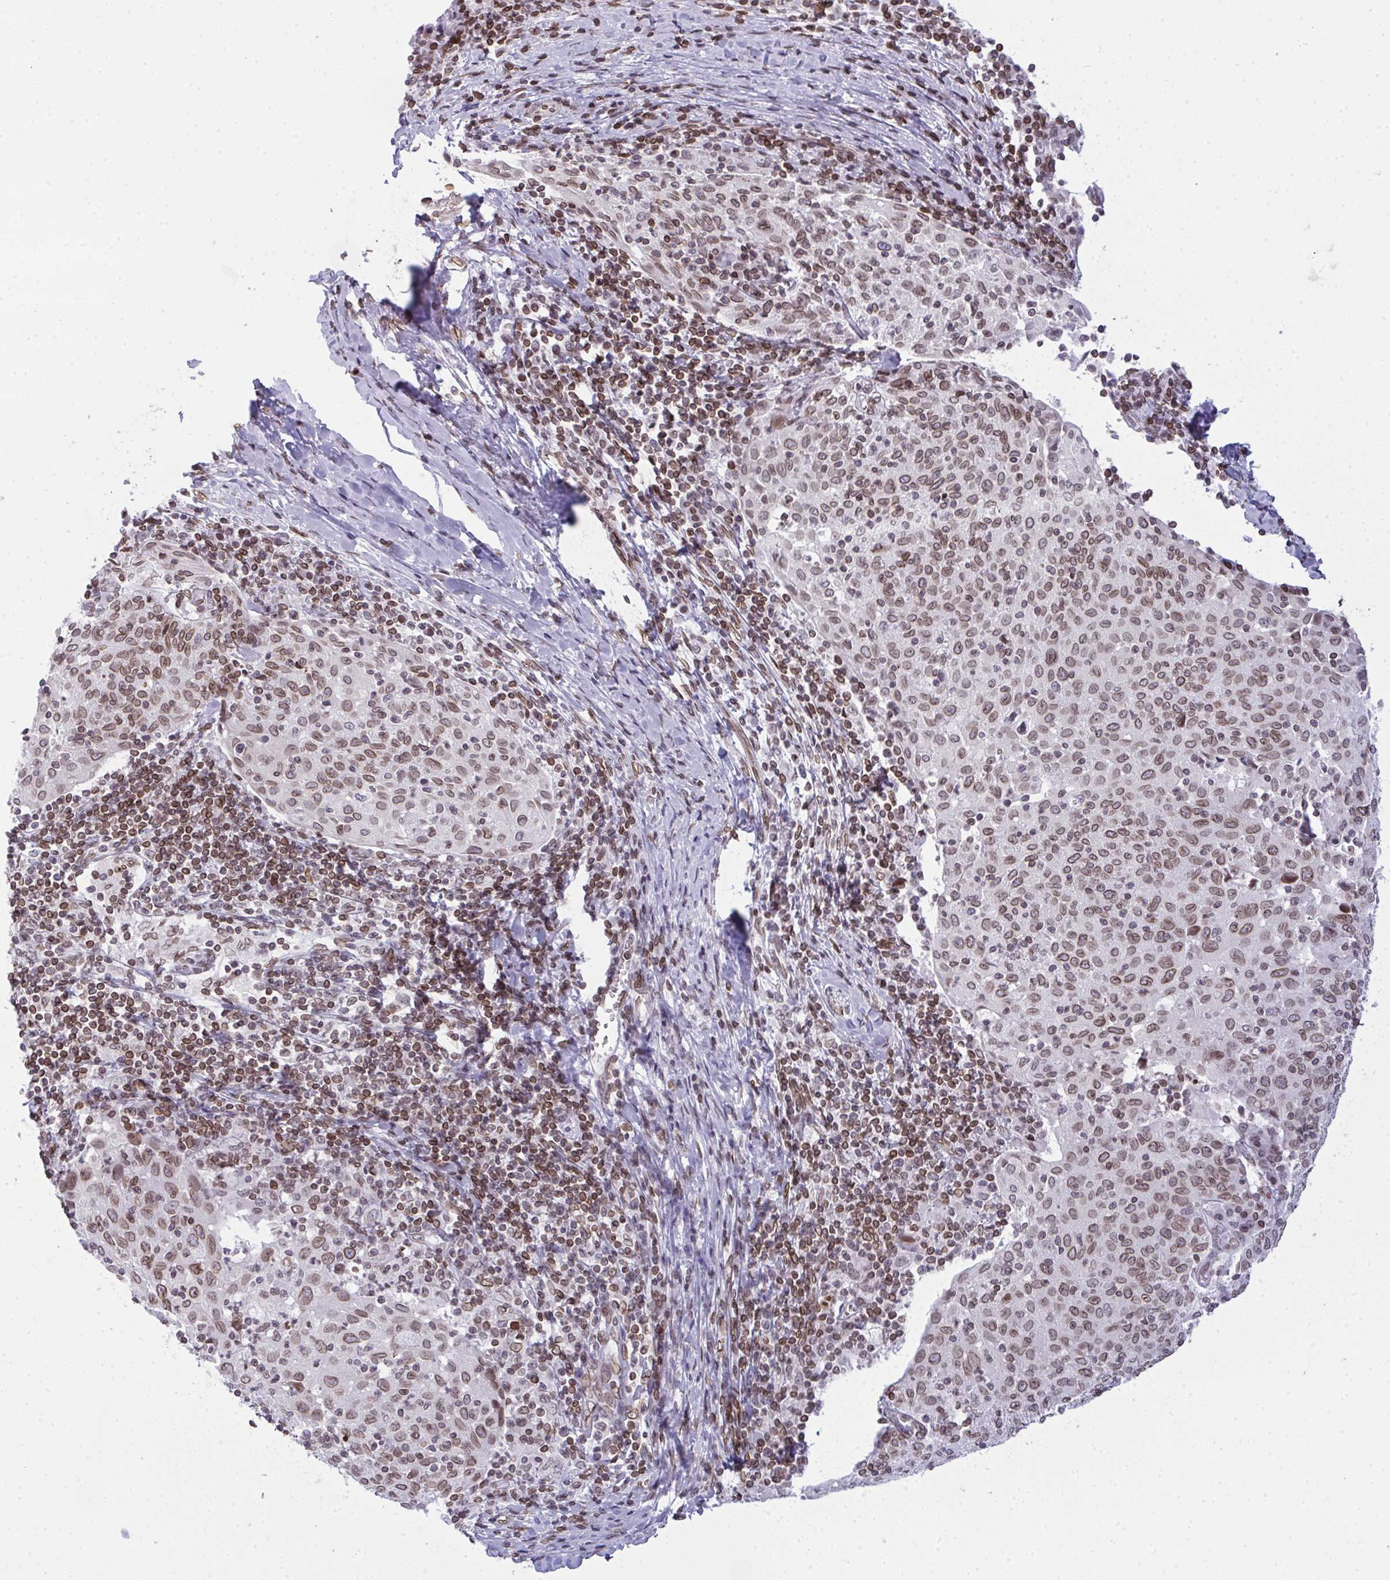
{"staining": {"intensity": "moderate", "quantity": ">75%", "location": "cytoplasmic/membranous,nuclear"}, "tissue": "cervical cancer", "cell_type": "Tumor cells", "image_type": "cancer", "snomed": [{"axis": "morphology", "description": "Squamous cell carcinoma, NOS"}, {"axis": "topography", "description": "Cervix"}], "caption": "Immunohistochemical staining of human cervical cancer exhibits medium levels of moderate cytoplasmic/membranous and nuclear staining in approximately >75% of tumor cells.", "gene": "LMNB2", "patient": {"sex": "female", "age": 52}}